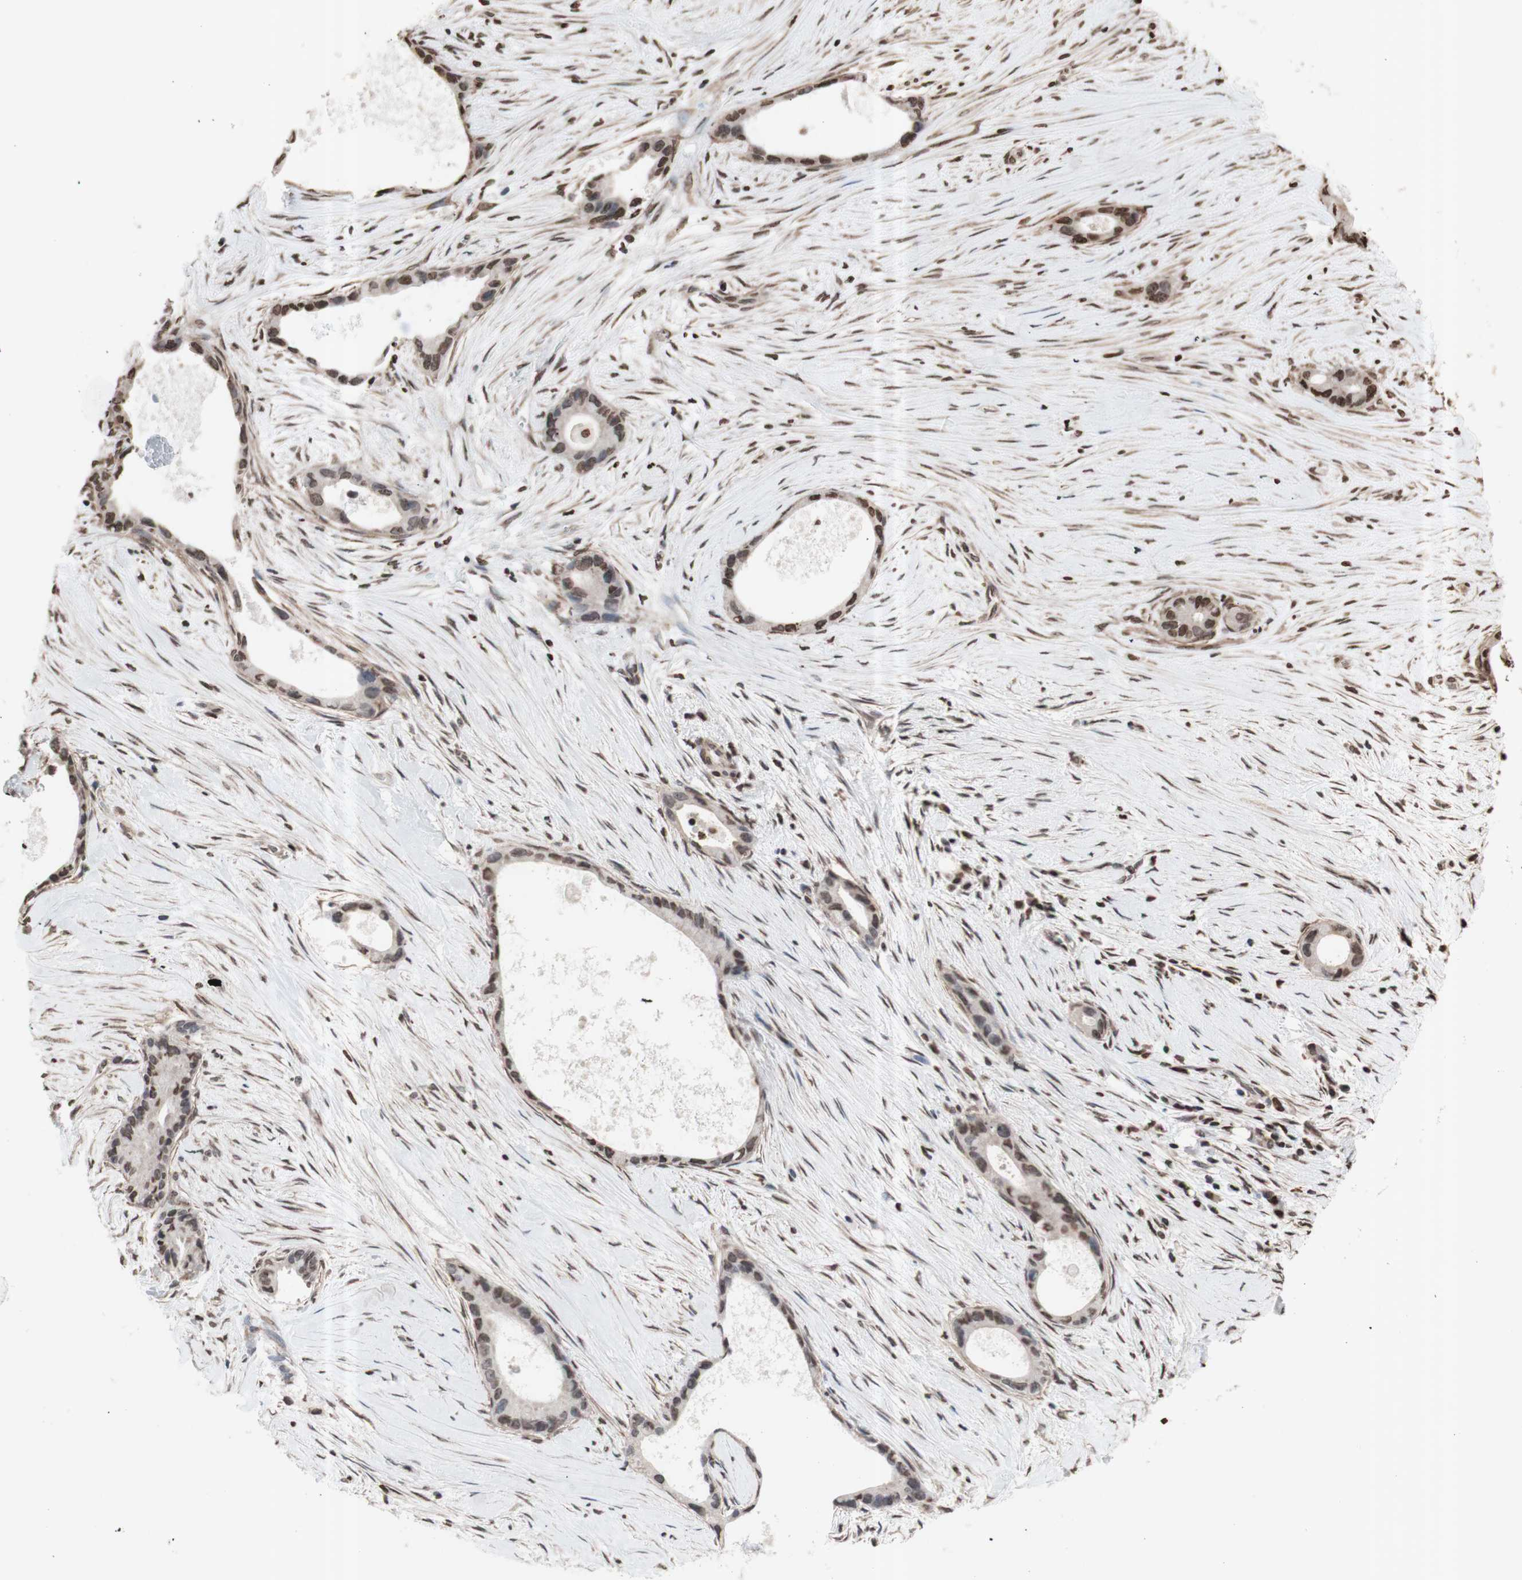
{"staining": {"intensity": "moderate", "quantity": ">75%", "location": "nuclear"}, "tissue": "liver cancer", "cell_type": "Tumor cells", "image_type": "cancer", "snomed": [{"axis": "morphology", "description": "Cholangiocarcinoma"}, {"axis": "topography", "description": "Liver"}], "caption": "Immunohistochemical staining of liver cancer displays medium levels of moderate nuclear protein expression in approximately >75% of tumor cells.", "gene": "SNAI2", "patient": {"sex": "female", "age": 55}}